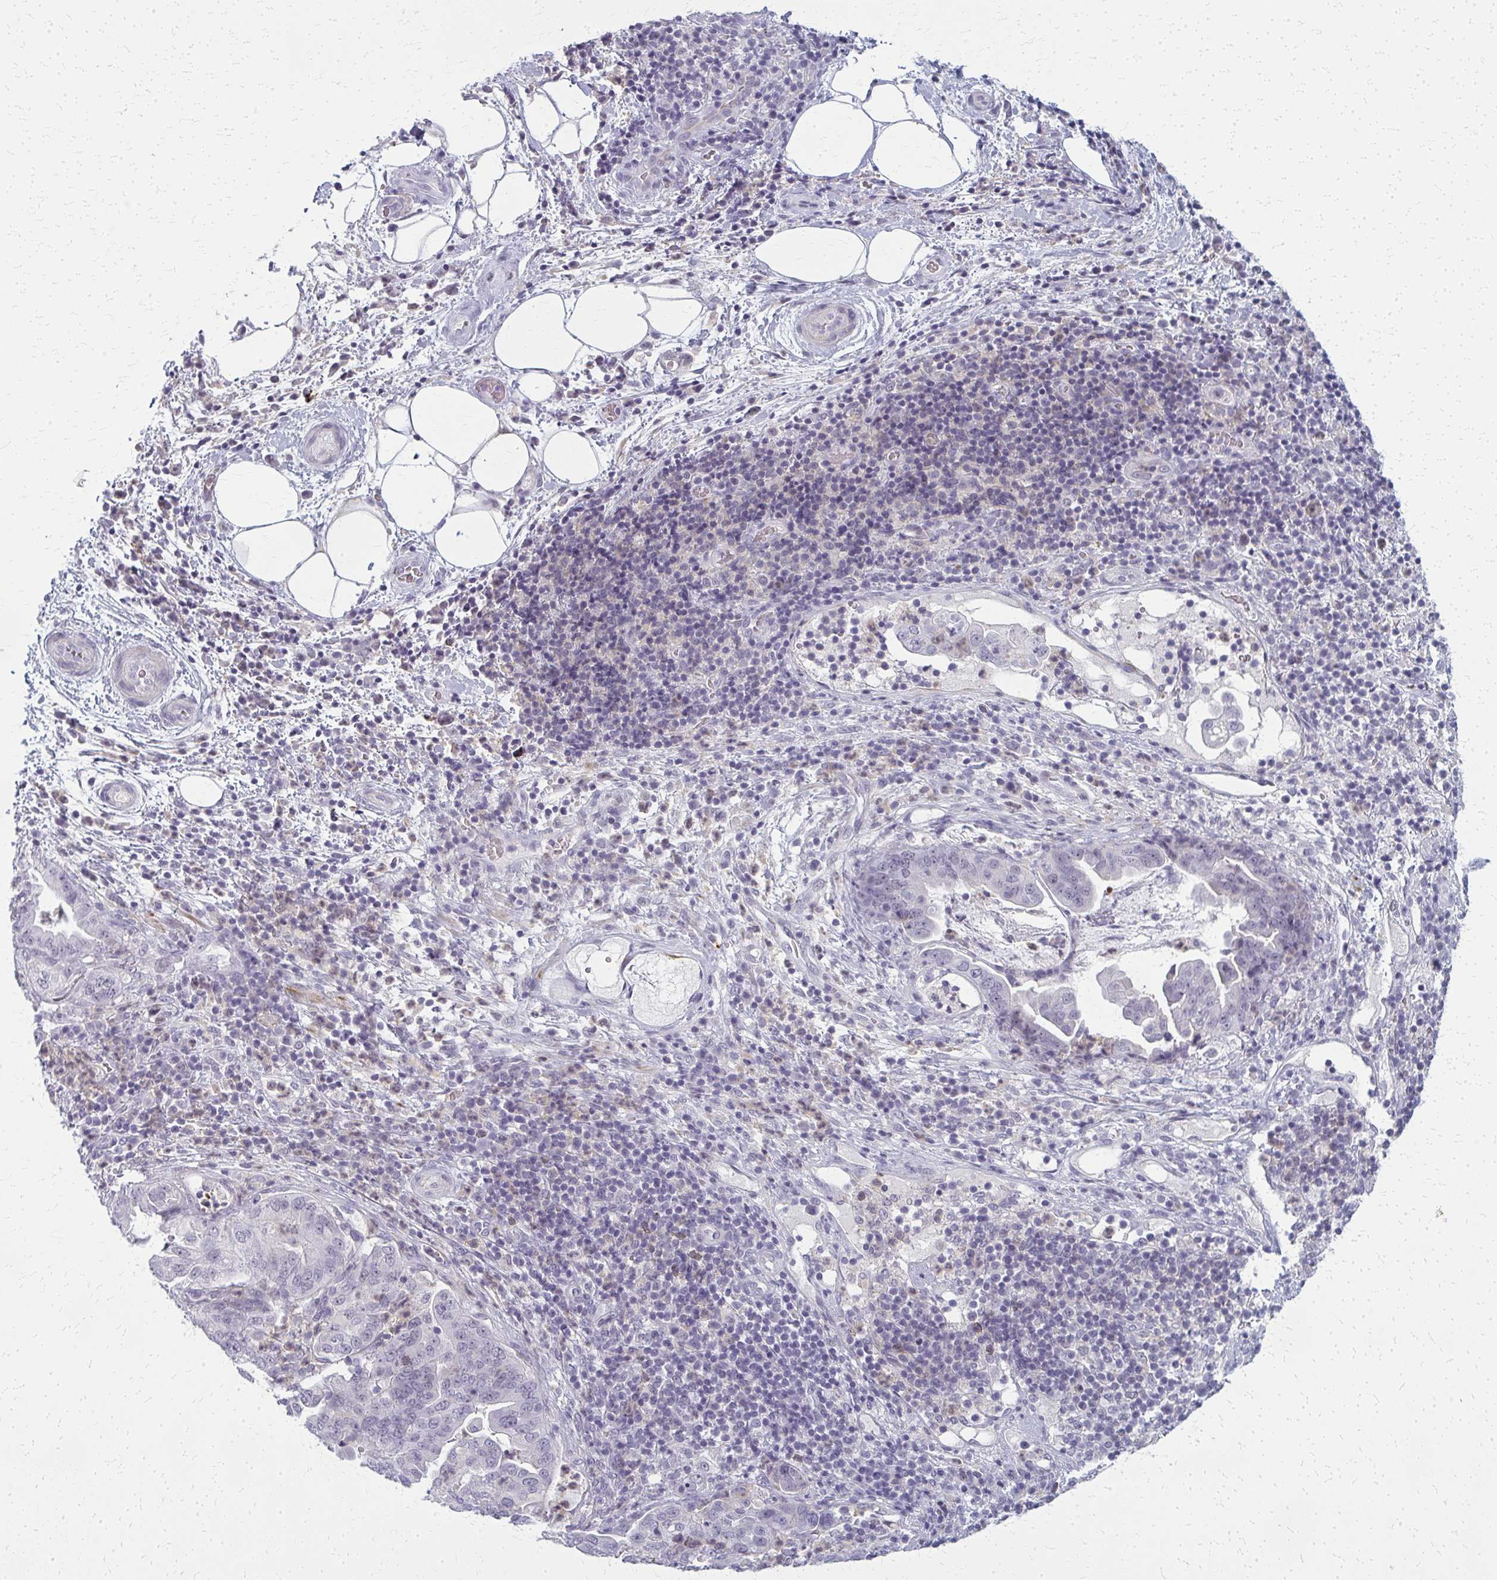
{"staining": {"intensity": "negative", "quantity": "none", "location": "none"}, "tissue": "pancreatic cancer", "cell_type": "Tumor cells", "image_type": "cancer", "snomed": [{"axis": "morphology", "description": "Normal tissue, NOS"}, {"axis": "morphology", "description": "Adenocarcinoma, NOS"}, {"axis": "topography", "description": "Lymph node"}, {"axis": "topography", "description": "Pancreas"}], "caption": "This is an immunohistochemistry (IHC) image of human pancreatic cancer (adenocarcinoma). There is no positivity in tumor cells.", "gene": "CASQ2", "patient": {"sex": "female", "age": 67}}